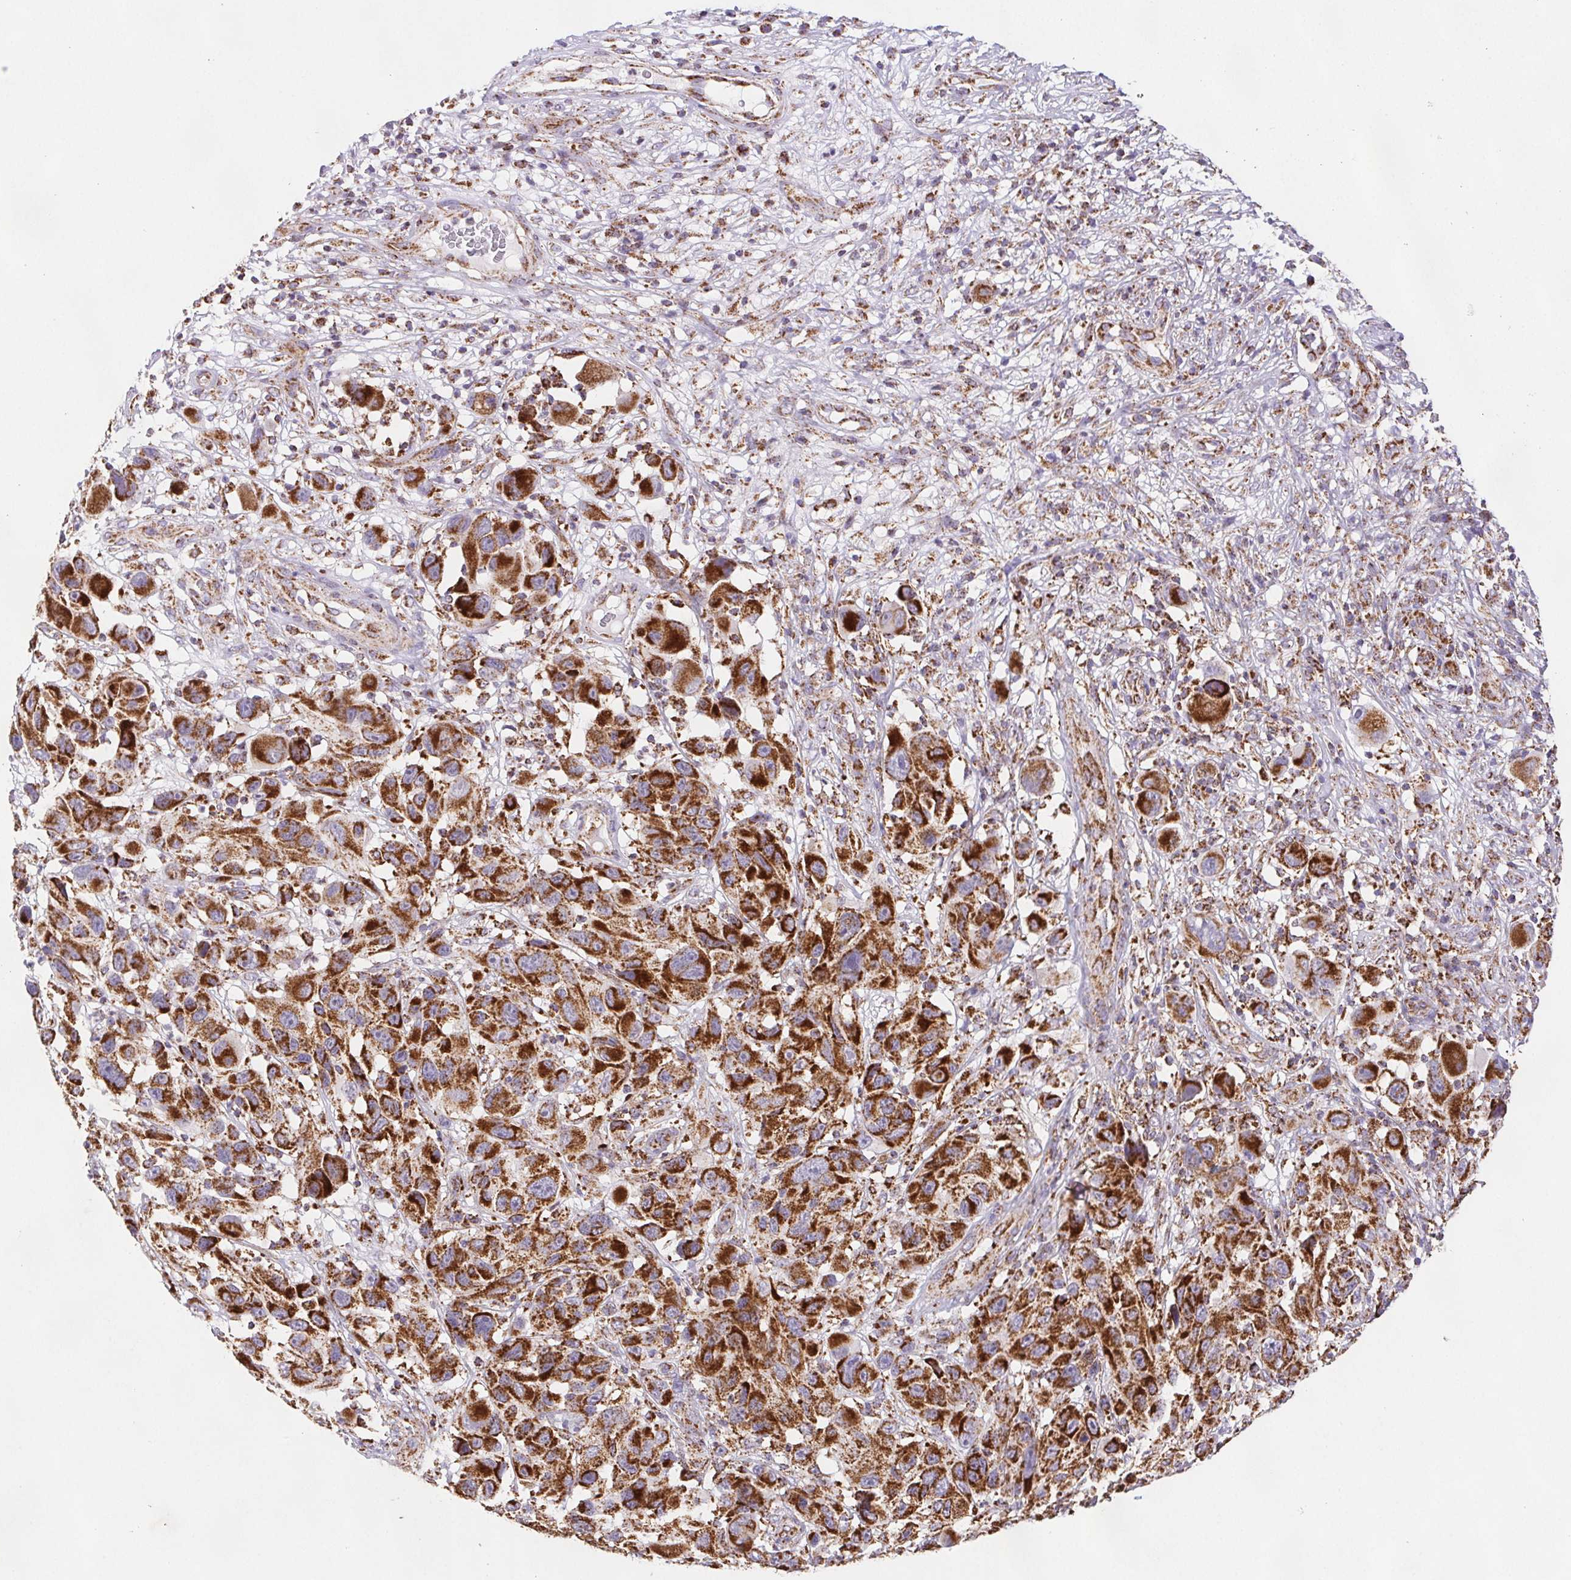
{"staining": {"intensity": "strong", "quantity": ">75%", "location": "cytoplasmic/membranous"}, "tissue": "melanoma", "cell_type": "Tumor cells", "image_type": "cancer", "snomed": [{"axis": "morphology", "description": "Malignant melanoma, NOS"}, {"axis": "topography", "description": "Skin"}], "caption": "This histopathology image demonstrates immunohistochemistry (IHC) staining of melanoma, with high strong cytoplasmic/membranous expression in about >75% of tumor cells.", "gene": "NIPSNAP2", "patient": {"sex": "male", "age": 53}}